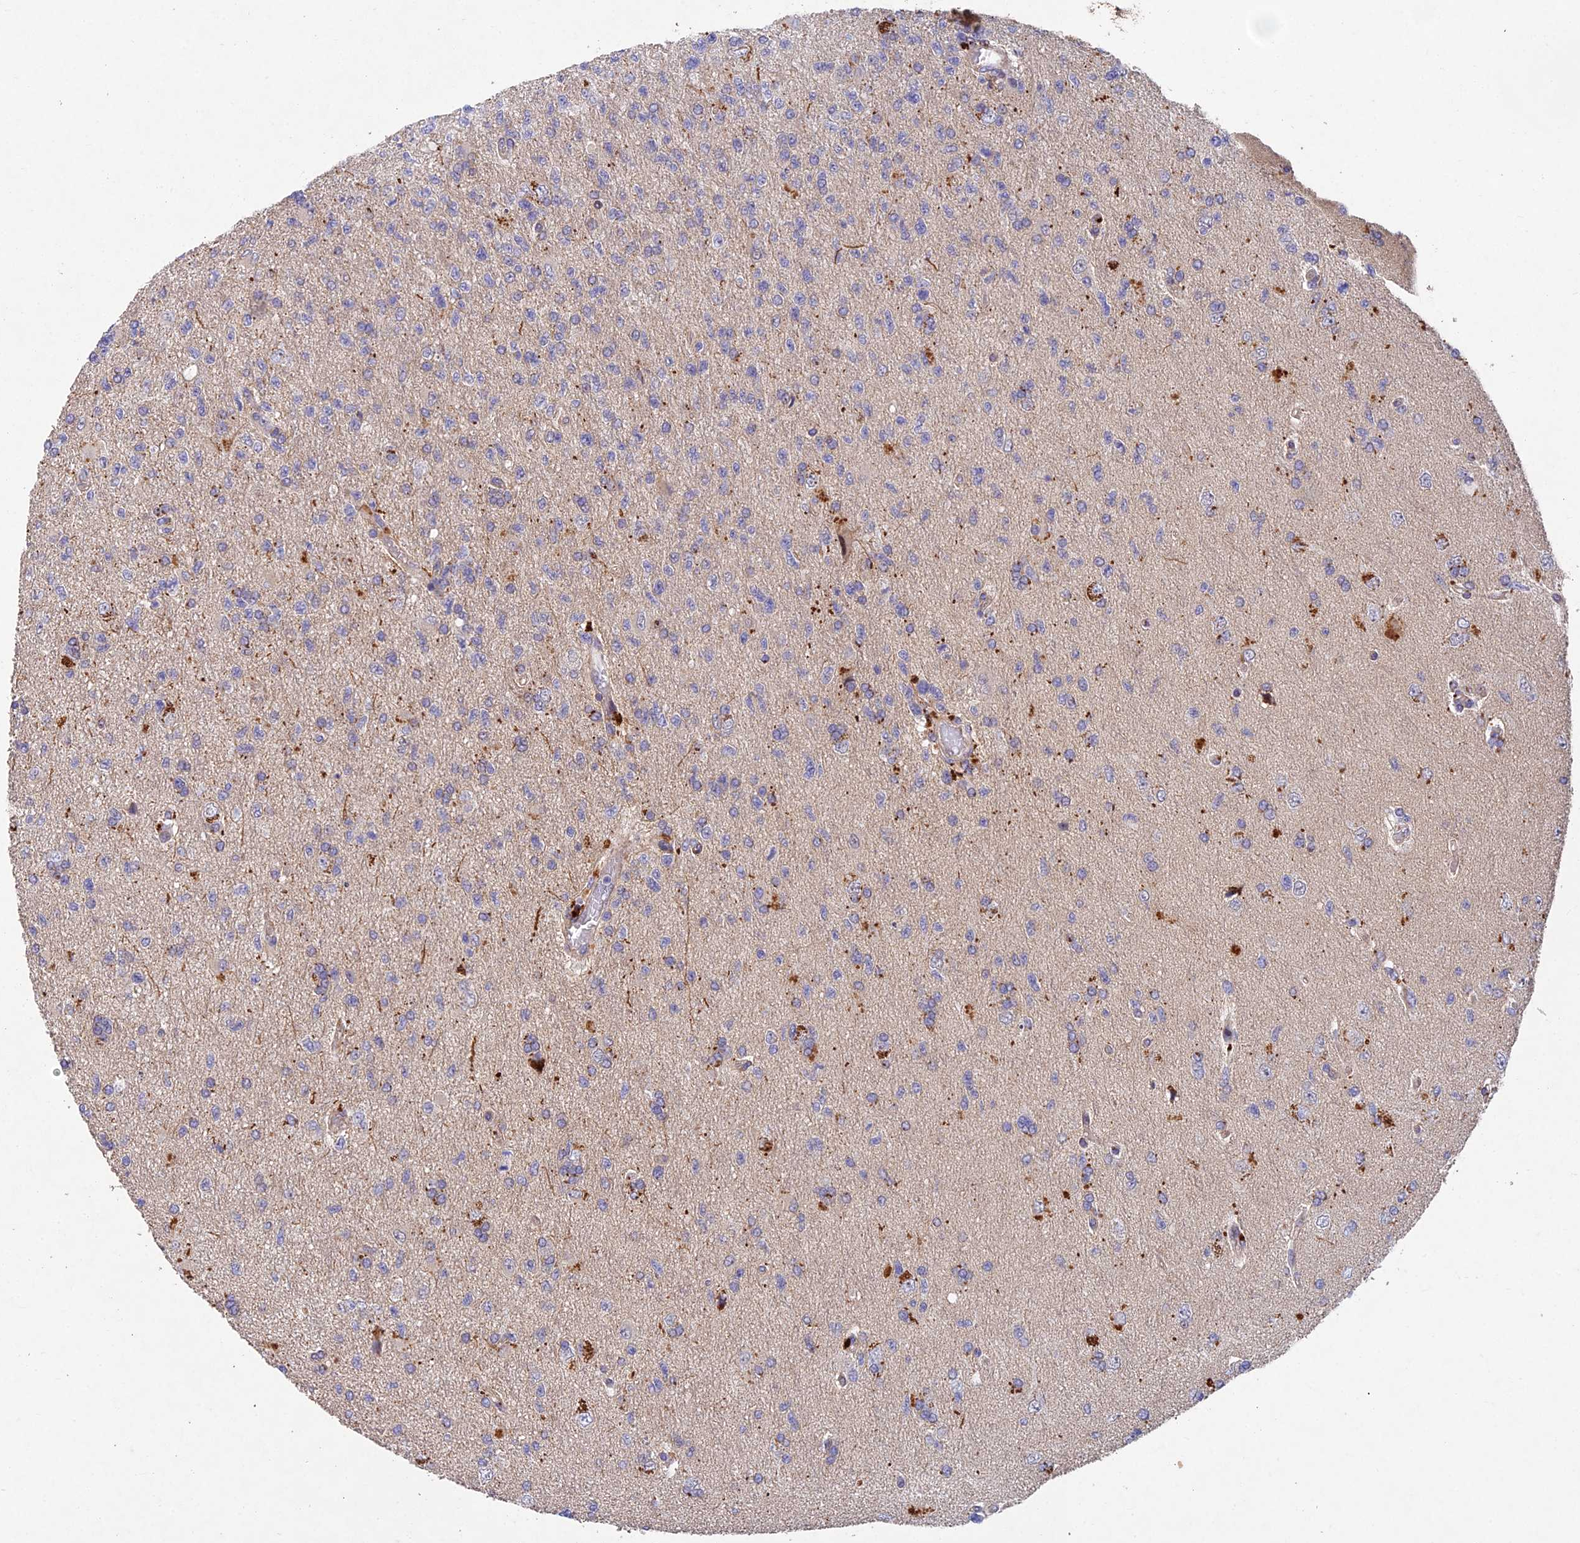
{"staining": {"intensity": "negative", "quantity": "none", "location": "none"}, "tissue": "glioma", "cell_type": "Tumor cells", "image_type": "cancer", "snomed": [{"axis": "morphology", "description": "Glioma, malignant, High grade"}, {"axis": "topography", "description": "Brain"}], "caption": "IHC image of malignant high-grade glioma stained for a protein (brown), which demonstrates no staining in tumor cells.", "gene": "NSMCE1", "patient": {"sex": "male", "age": 56}}